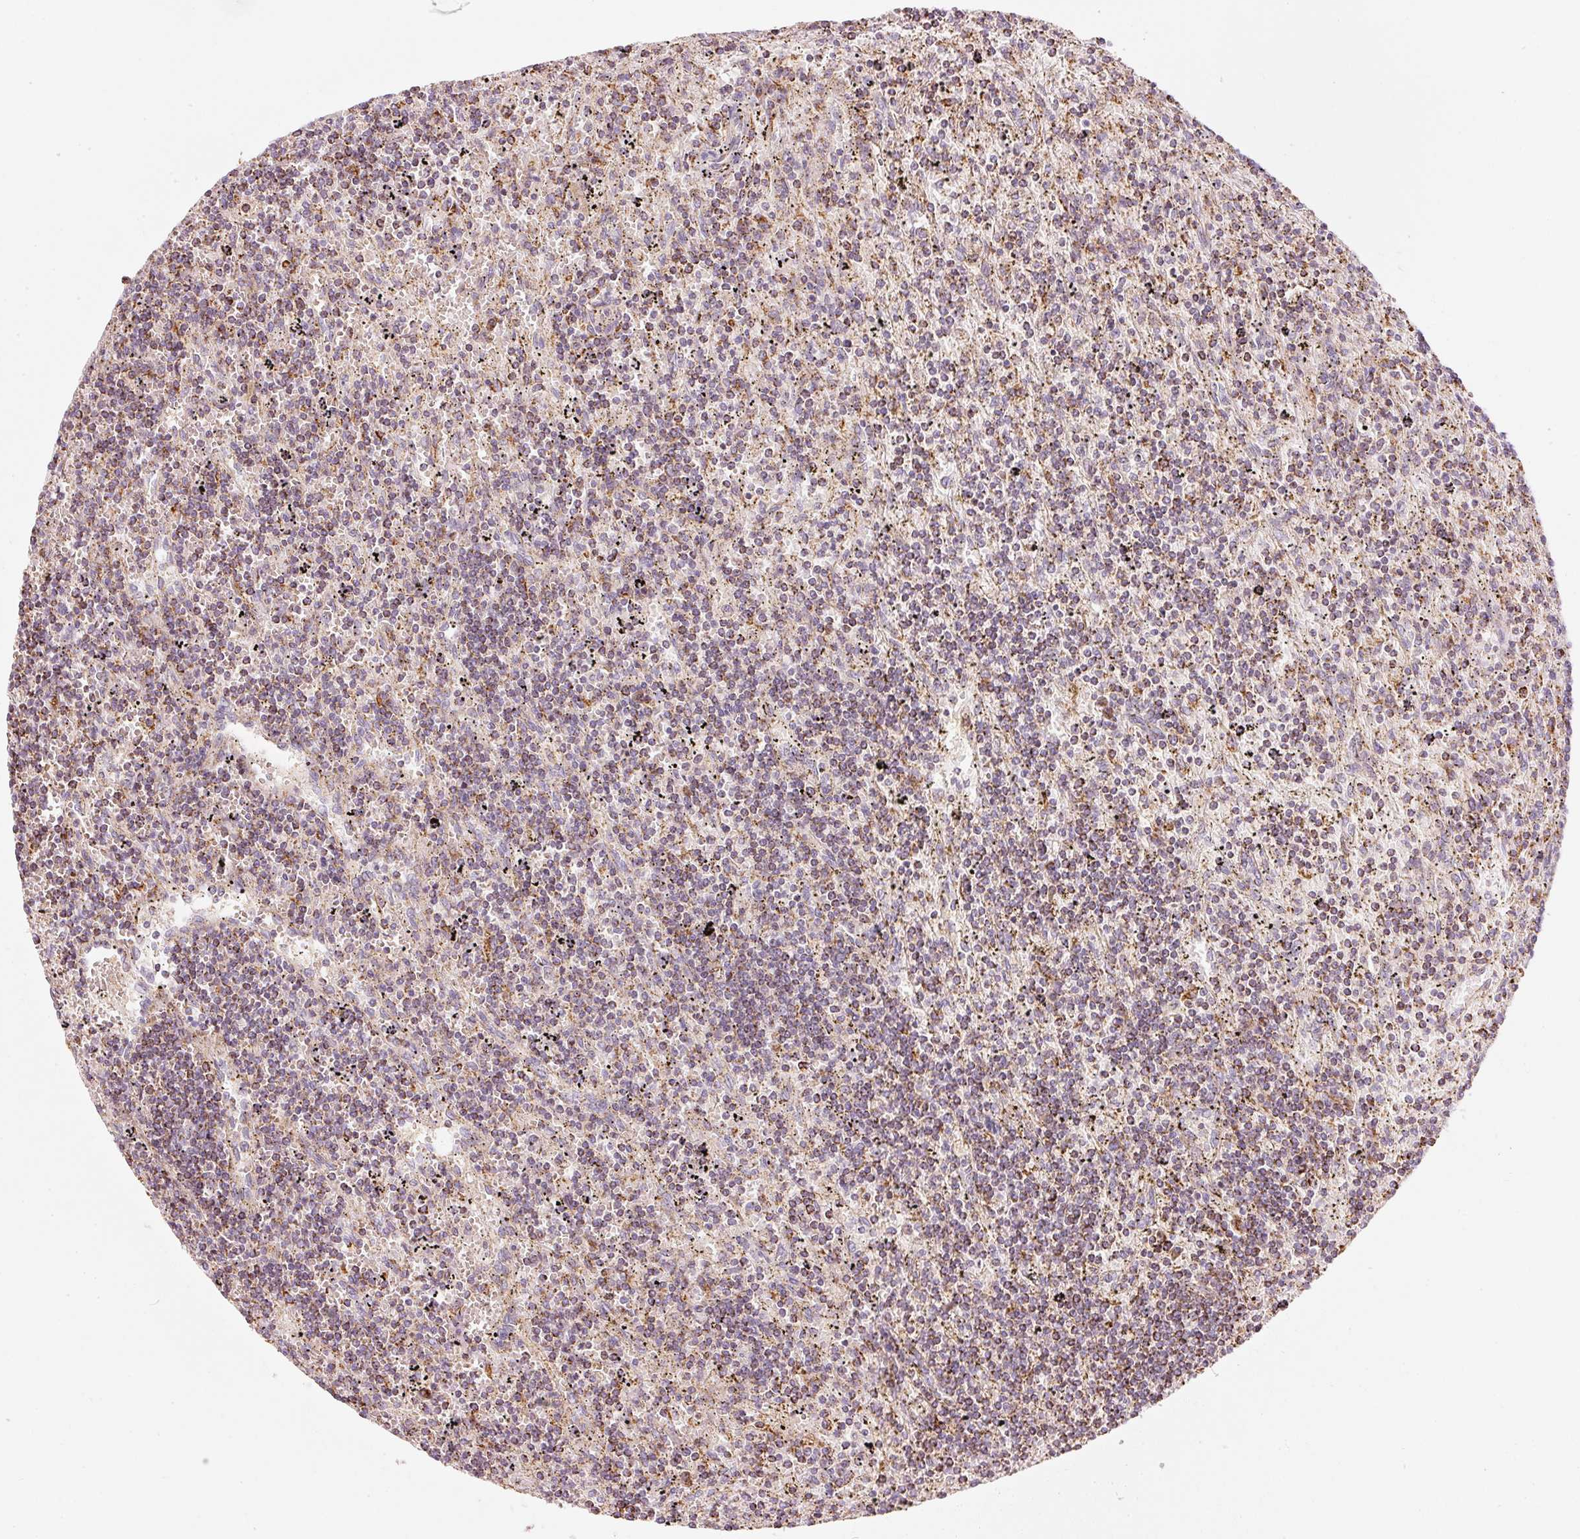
{"staining": {"intensity": "moderate", "quantity": "25%-75%", "location": "cytoplasmic/membranous"}, "tissue": "lymphoma", "cell_type": "Tumor cells", "image_type": "cancer", "snomed": [{"axis": "morphology", "description": "Malignant lymphoma, non-Hodgkin's type, Low grade"}, {"axis": "topography", "description": "Spleen"}], "caption": "DAB immunohistochemical staining of human lymphoma shows moderate cytoplasmic/membranous protein positivity in about 25%-75% of tumor cells. Nuclei are stained in blue.", "gene": "C17orf98", "patient": {"sex": "male", "age": 76}}